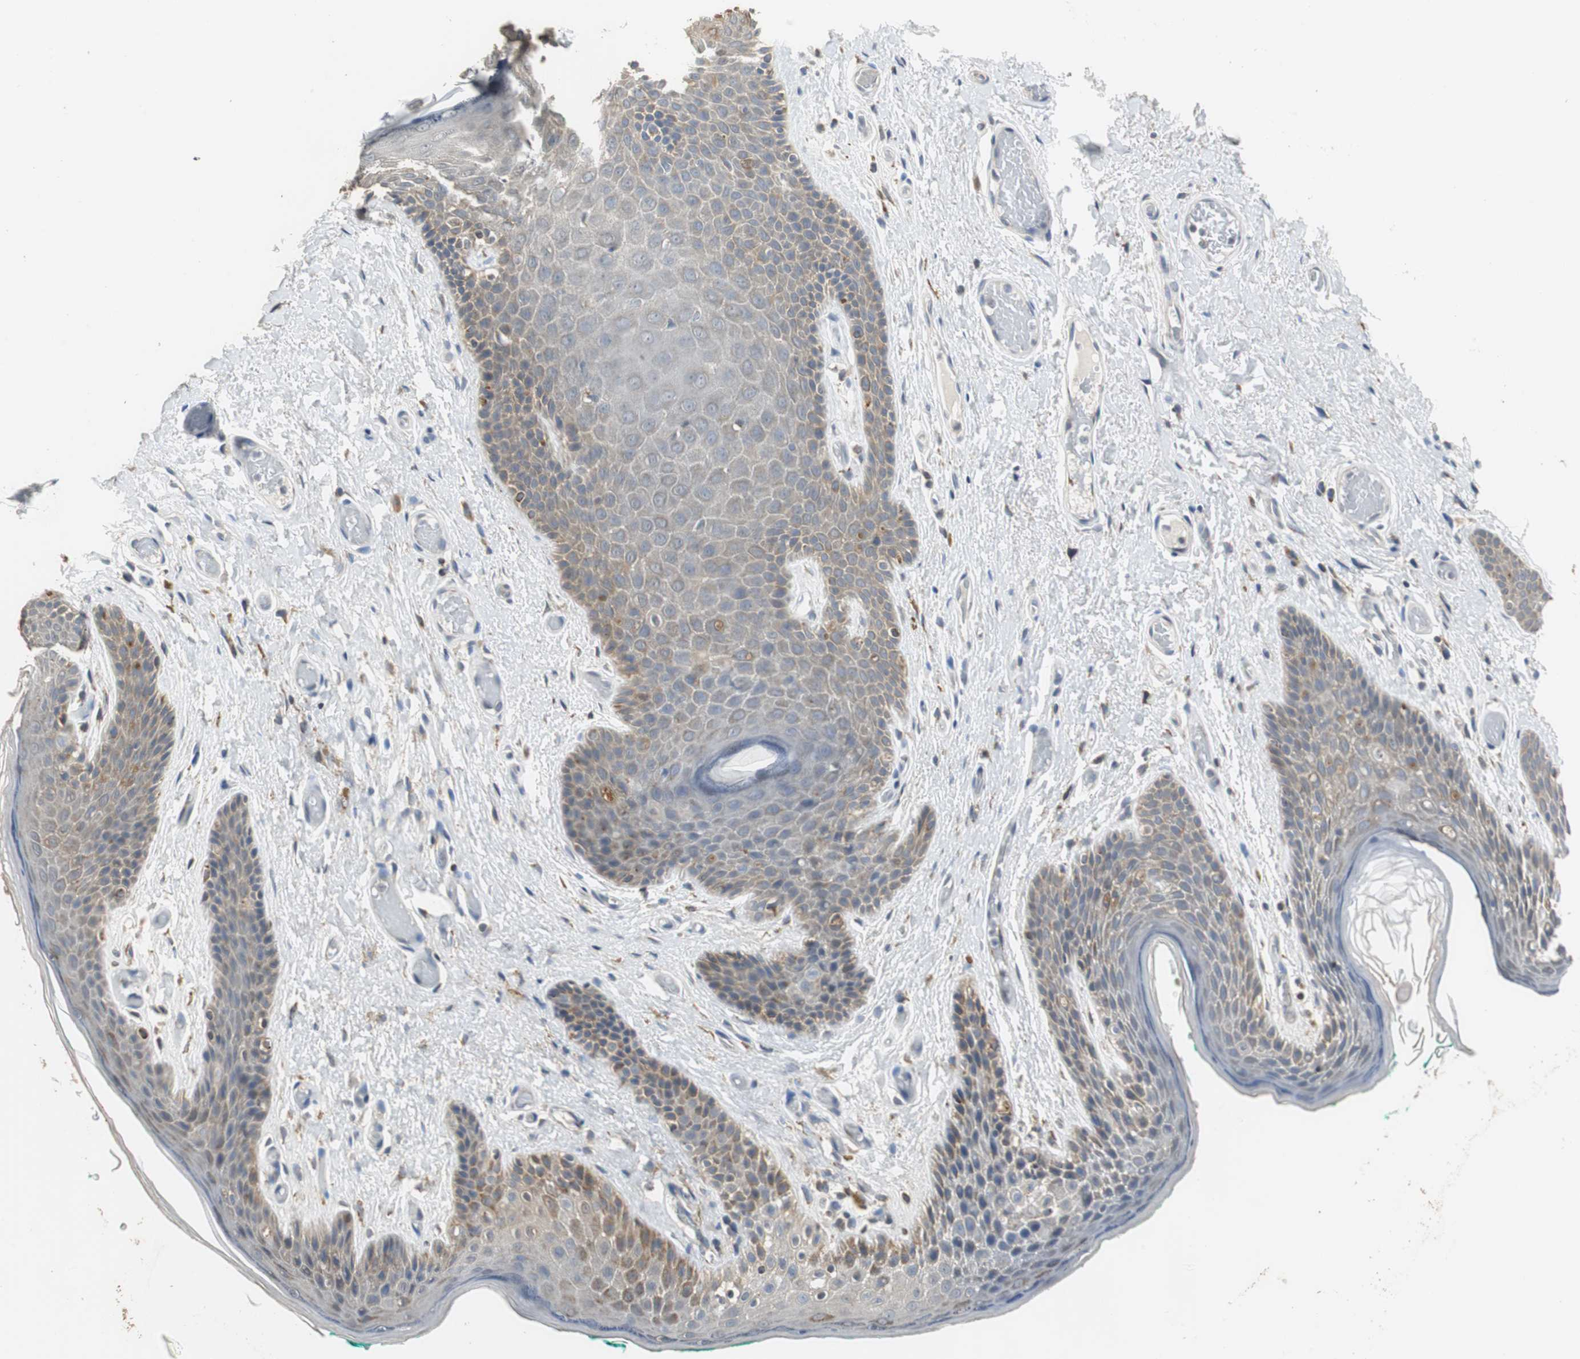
{"staining": {"intensity": "weak", "quantity": "25%-75%", "location": "cytoplasmic/membranous"}, "tissue": "skin", "cell_type": "Epidermal cells", "image_type": "normal", "snomed": [{"axis": "morphology", "description": "Normal tissue, NOS"}, {"axis": "topography", "description": "Anal"}], "caption": "Normal skin shows weak cytoplasmic/membranous staining in about 25%-75% of epidermal cells.", "gene": "HMGCL", "patient": {"sex": "male", "age": 74}}